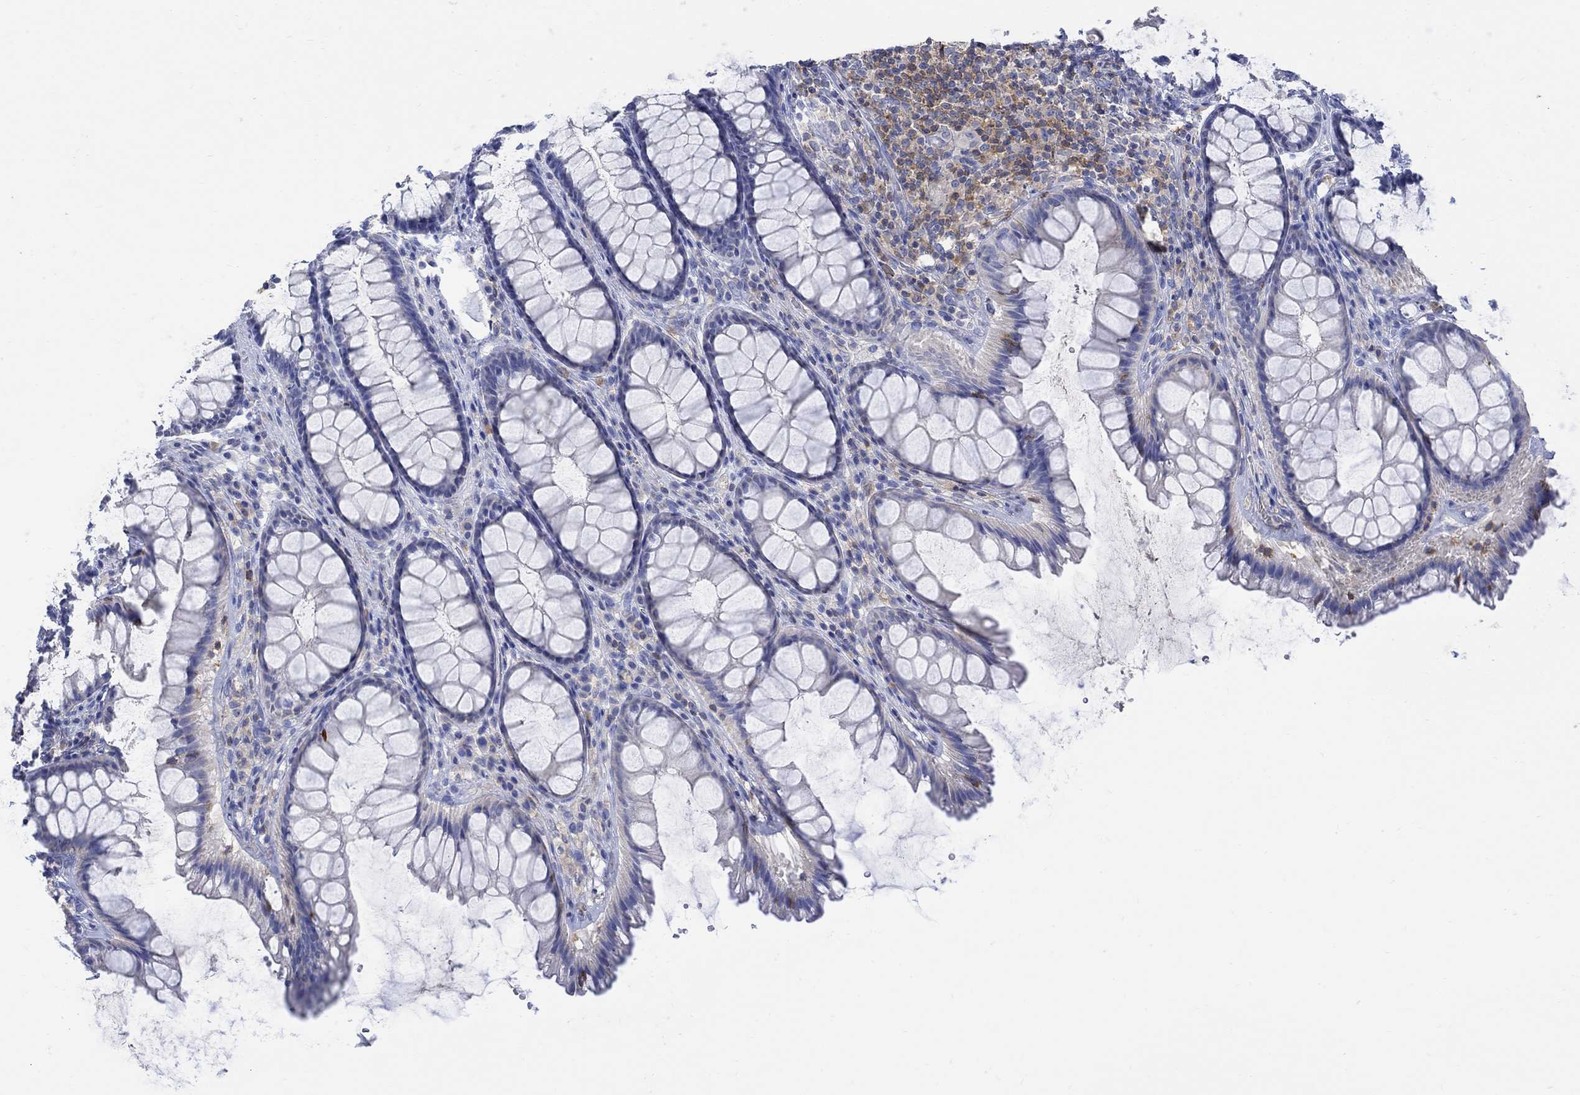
{"staining": {"intensity": "negative", "quantity": "none", "location": "none"}, "tissue": "rectum", "cell_type": "Glandular cells", "image_type": "normal", "snomed": [{"axis": "morphology", "description": "Normal tissue, NOS"}, {"axis": "topography", "description": "Rectum"}], "caption": "A photomicrograph of rectum stained for a protein reveals no brown staining in glandular cells. (DAB immunohistochemistry (IHC) visualized using brightfield microscopy, high magnification).", "gene": "GCM1", "patient": {"sex": "male", "age": 72}}